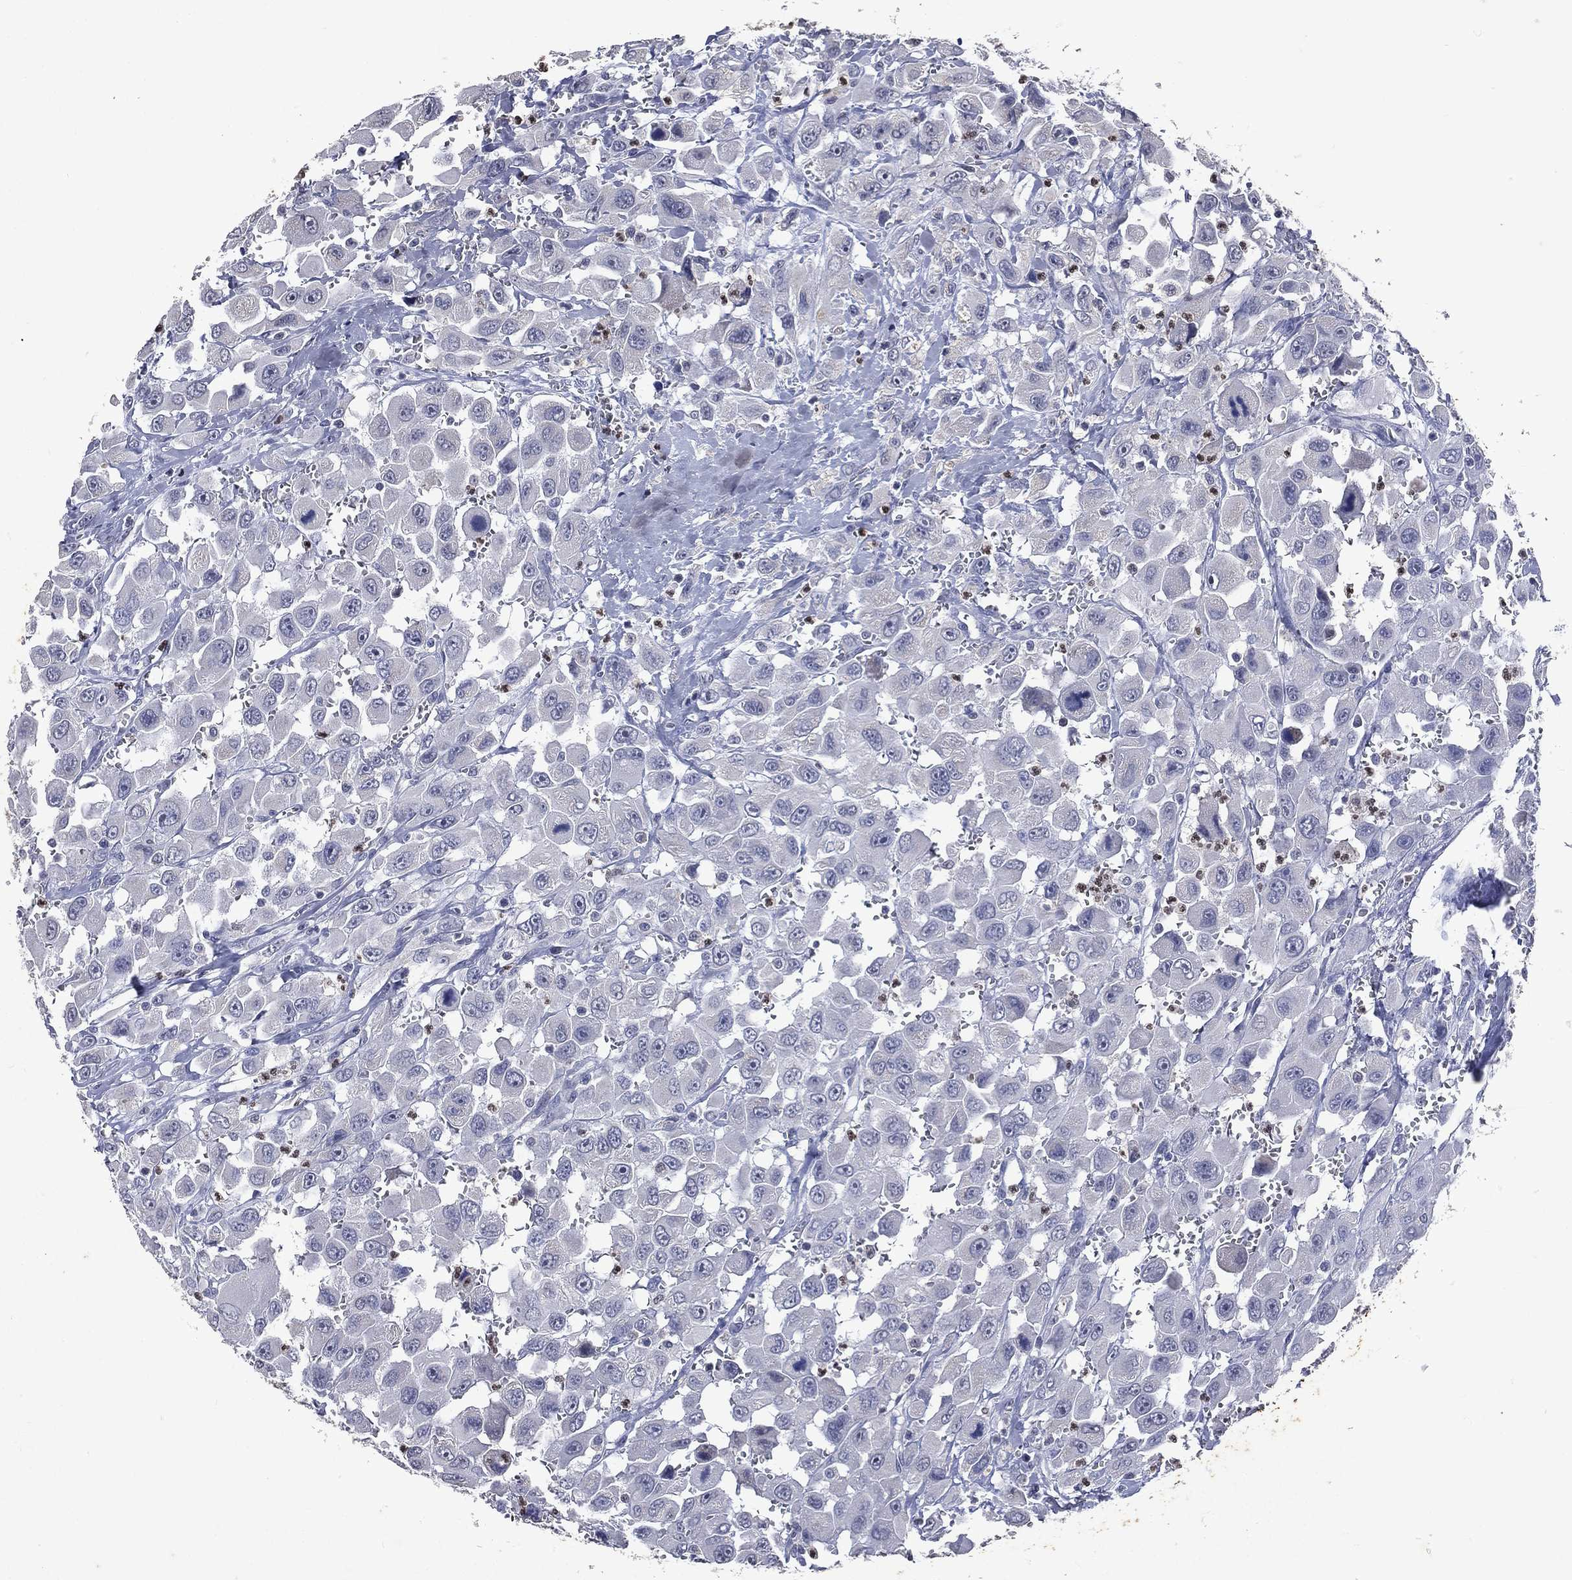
{"staining": {"intensity": "negative", "quantity": "none", "location": "none"}, "tissue": "head and neck cancer", "cell_type": "Tumor cells", "image_type": "cancer", "snomed": [{"axis": "morphology", "description": "Squamous cell carcinoma, NOS"}, {"axis": "morphology", "description": "Squamous cell carcinoma, metastatic, NOS"}, {"axis": "topography", "description": "Oral tissue"}, {"axis": "topography", "description": "Head-Neck"}], "caption": "A photomicrograph of human head and neck cancer (squamous cell carcinoma) is negative for staining in tumor cells.", "gene": "SLC34A2", "patient": {"sex": "female", "age": 85}}